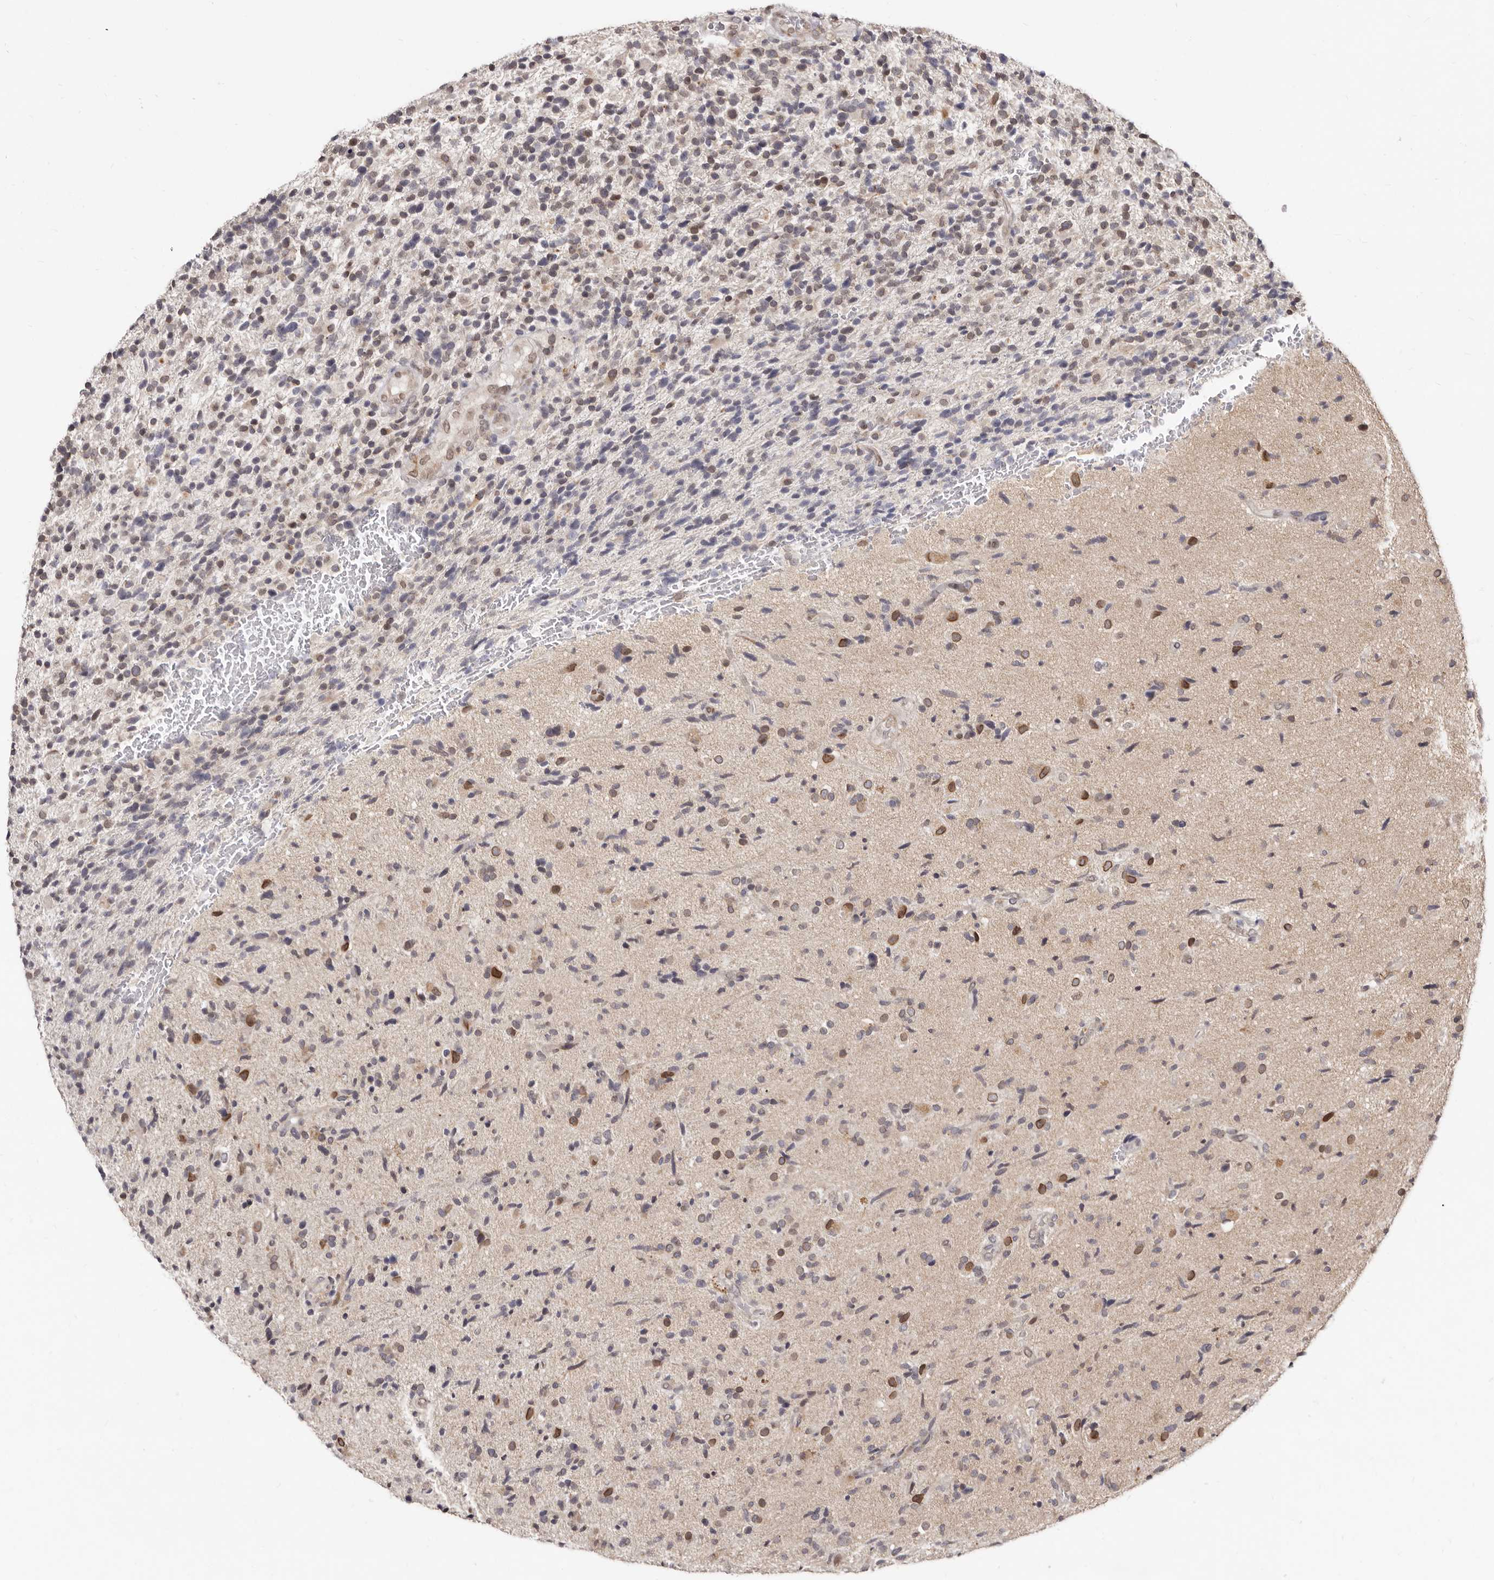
{"staining": {"intensity": "moderate", "quantity": "<25%", "location": "nuclear"}, "tissue": "glioma", "cell_type": "Tumor cells", "image_type": "cancer", "snomed": [{"axis": "morphology", "description": "Glioma, malignant, High grade"}, {"axis": "topography", "description": "Brain"}], "caption": "IHC of high-grade glioma (malignant) reveals low levels of moderate nuclear staining in approximately <25% of tumor cells.", "gene": "LCORL", "patient": {"sex": "male", "age": 72}}